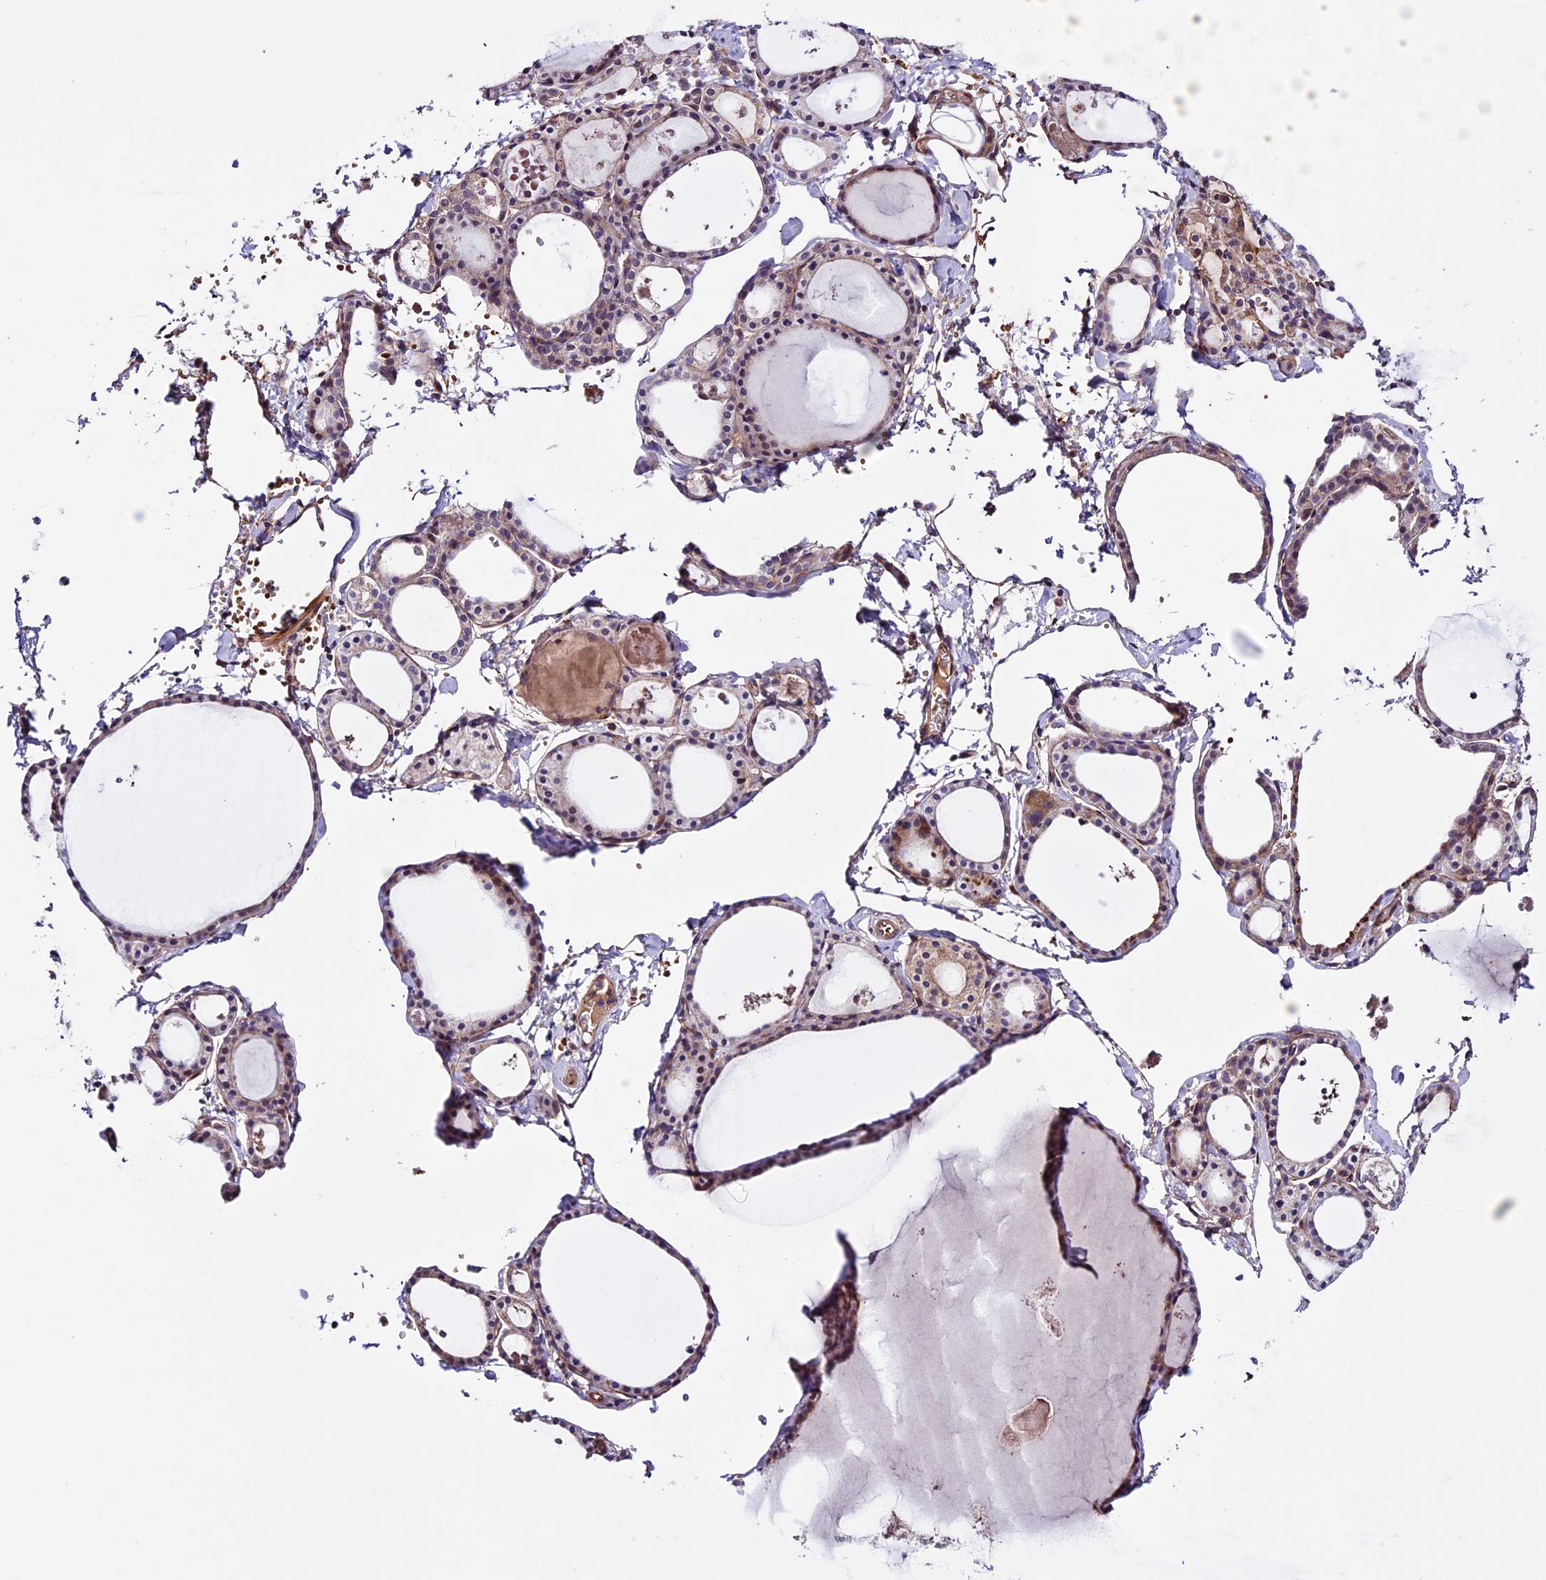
{"staining": {"intensity": "weak", "quantity": ">75%", "location": "cytoplasmic/membranous"}, "tissue": "thyroid gland", "cell_type": "Glandular cells", "image_type": "normal", "snomed": [{"axis": "morphology", "description": "Normal tissue, NOS"}, {"axis": "topography", "description": "Thyroid gland"}], "caption": "Human thyroid gland stained with a brown dye demonstrates weak cytoplasmic/membranous positive staining in about >75% of glandular cells.", "gene": "RINL", "patient": {"sex": "male", "age": 56}}